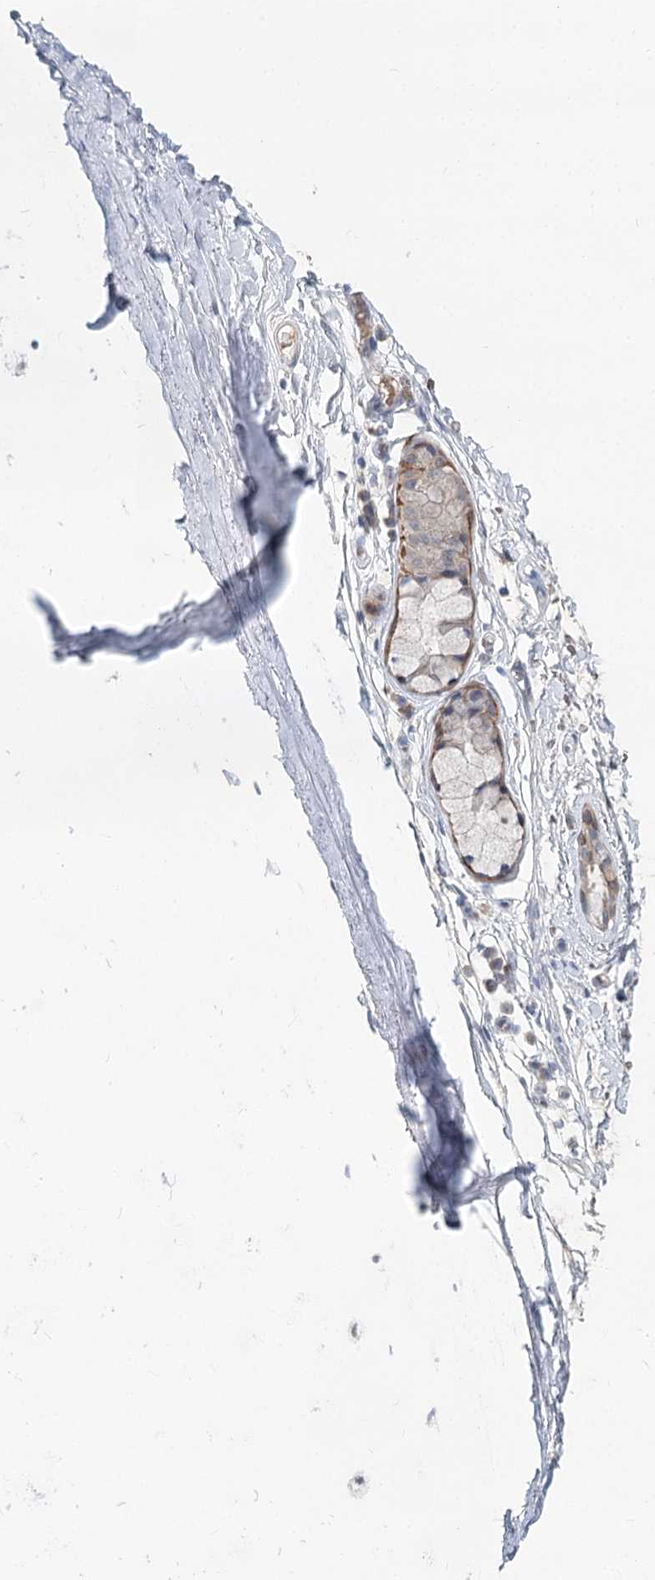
{"staining": {"intensity": "negative", "quantity": "none", "location": "none"}, "tissue": "adipose tissue", "cell_type": "Adipocytes", "image_type": "normal", "snomed": [{"axis": "morphology", "description": "Normal tissue, NOS"}, {"axis": "topography", "description": "Lymph node"}, {"axis": "topography", "description": "Bronchus"}], "caption": "The histopathology image shows no staining of adipocytes in benign adipose tissue. (DAB immunohistochemistry (IHC), high magnification).", "gene": "FBXO7", "patient": {"sex": "male", "age": 63}}